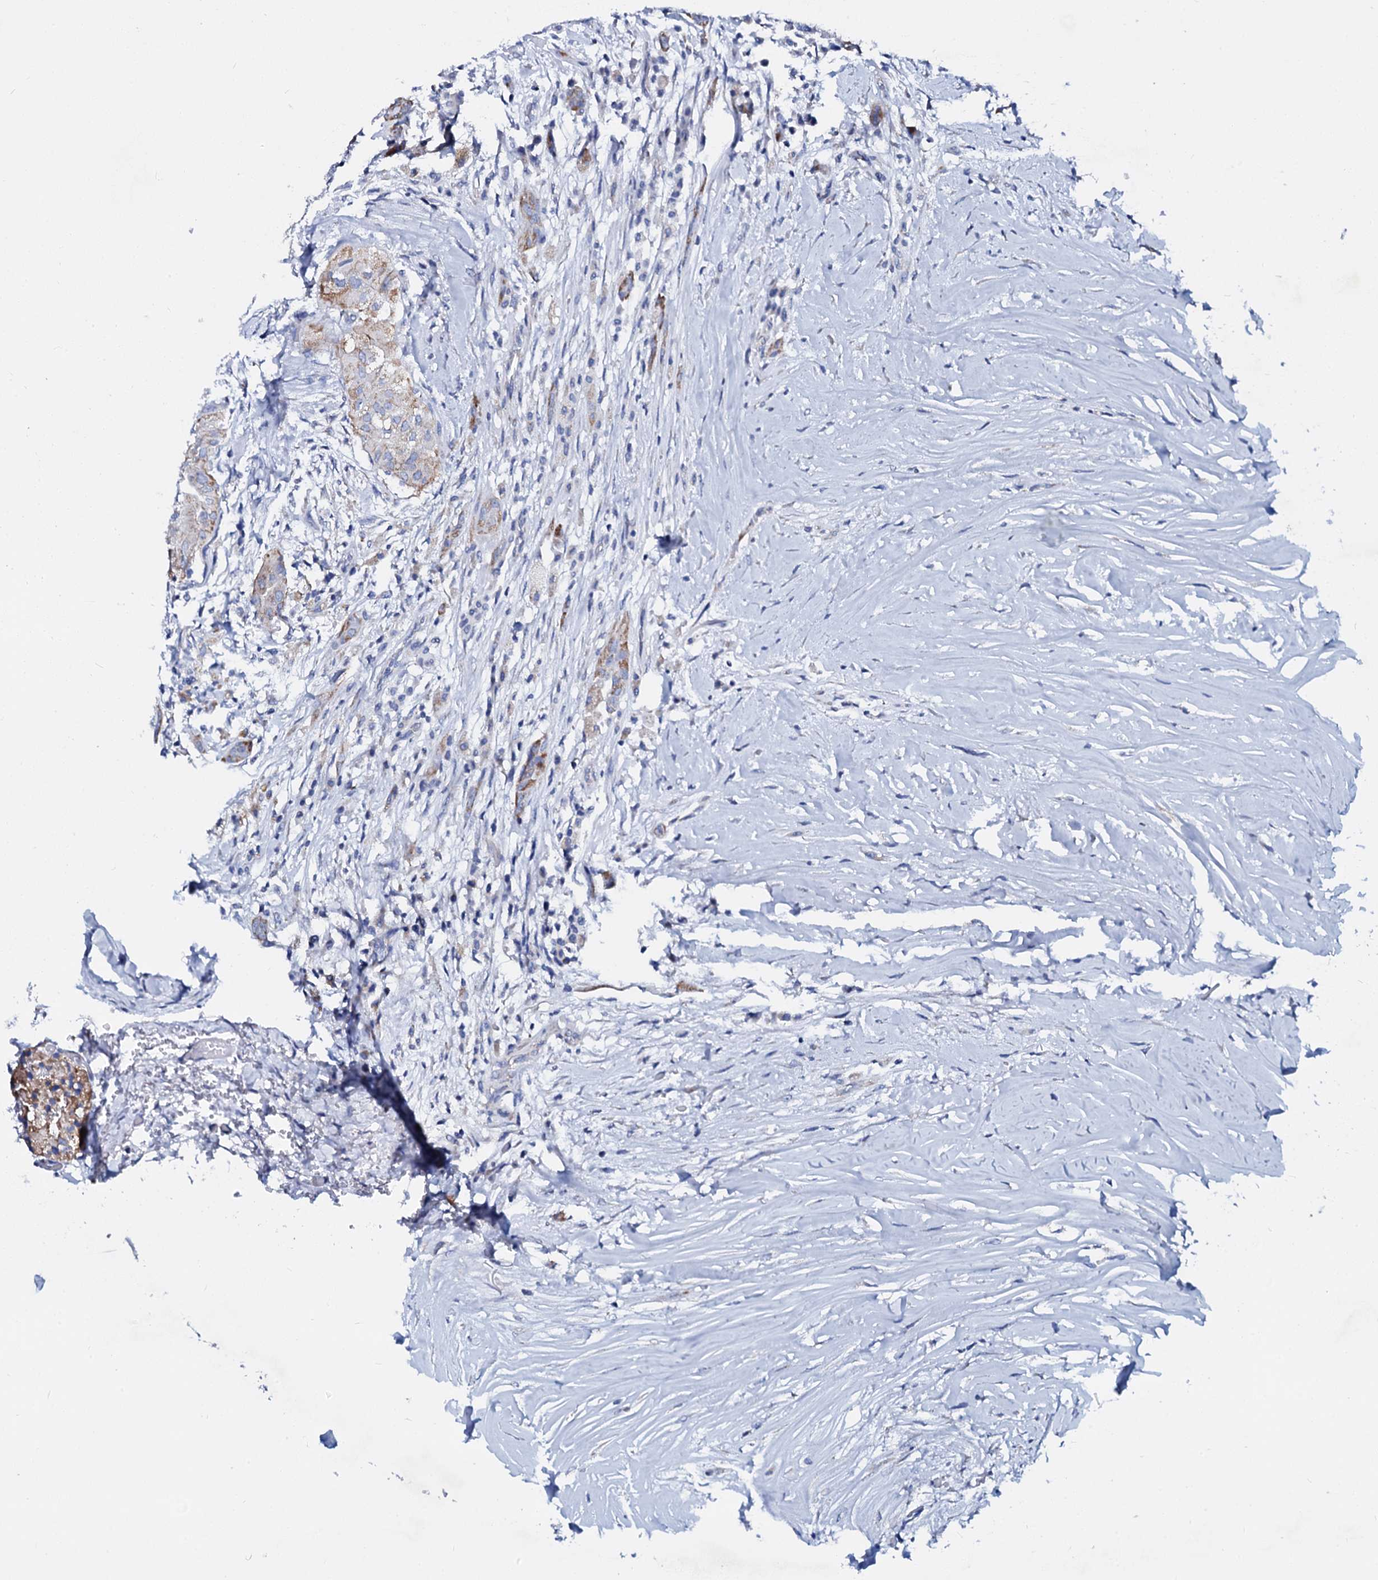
{"staining": {"intensity": "moderate", "quantity": "<25%", "location": "cytoplasmic/membranous"}, "tissue": "thyroid cancer", "cell_type": "Tumor cells", "image_type": "cancer", "snomed": [{"axis": "morphology", "description": "Papillary adenocarcinoma, NOS"}, {"axis": "topography", "description": "Thyroid gland"}], "caption": "This is a micrograph of immunohistochemistry (IHC) staining of thyroid cancer (papillary adenocarcinoma), which shows moderate staining in the cytoplasmic/membranous of tumor cells.", "gene": "SLC37A4", "patient": {"sex": "female", "age": 59}}